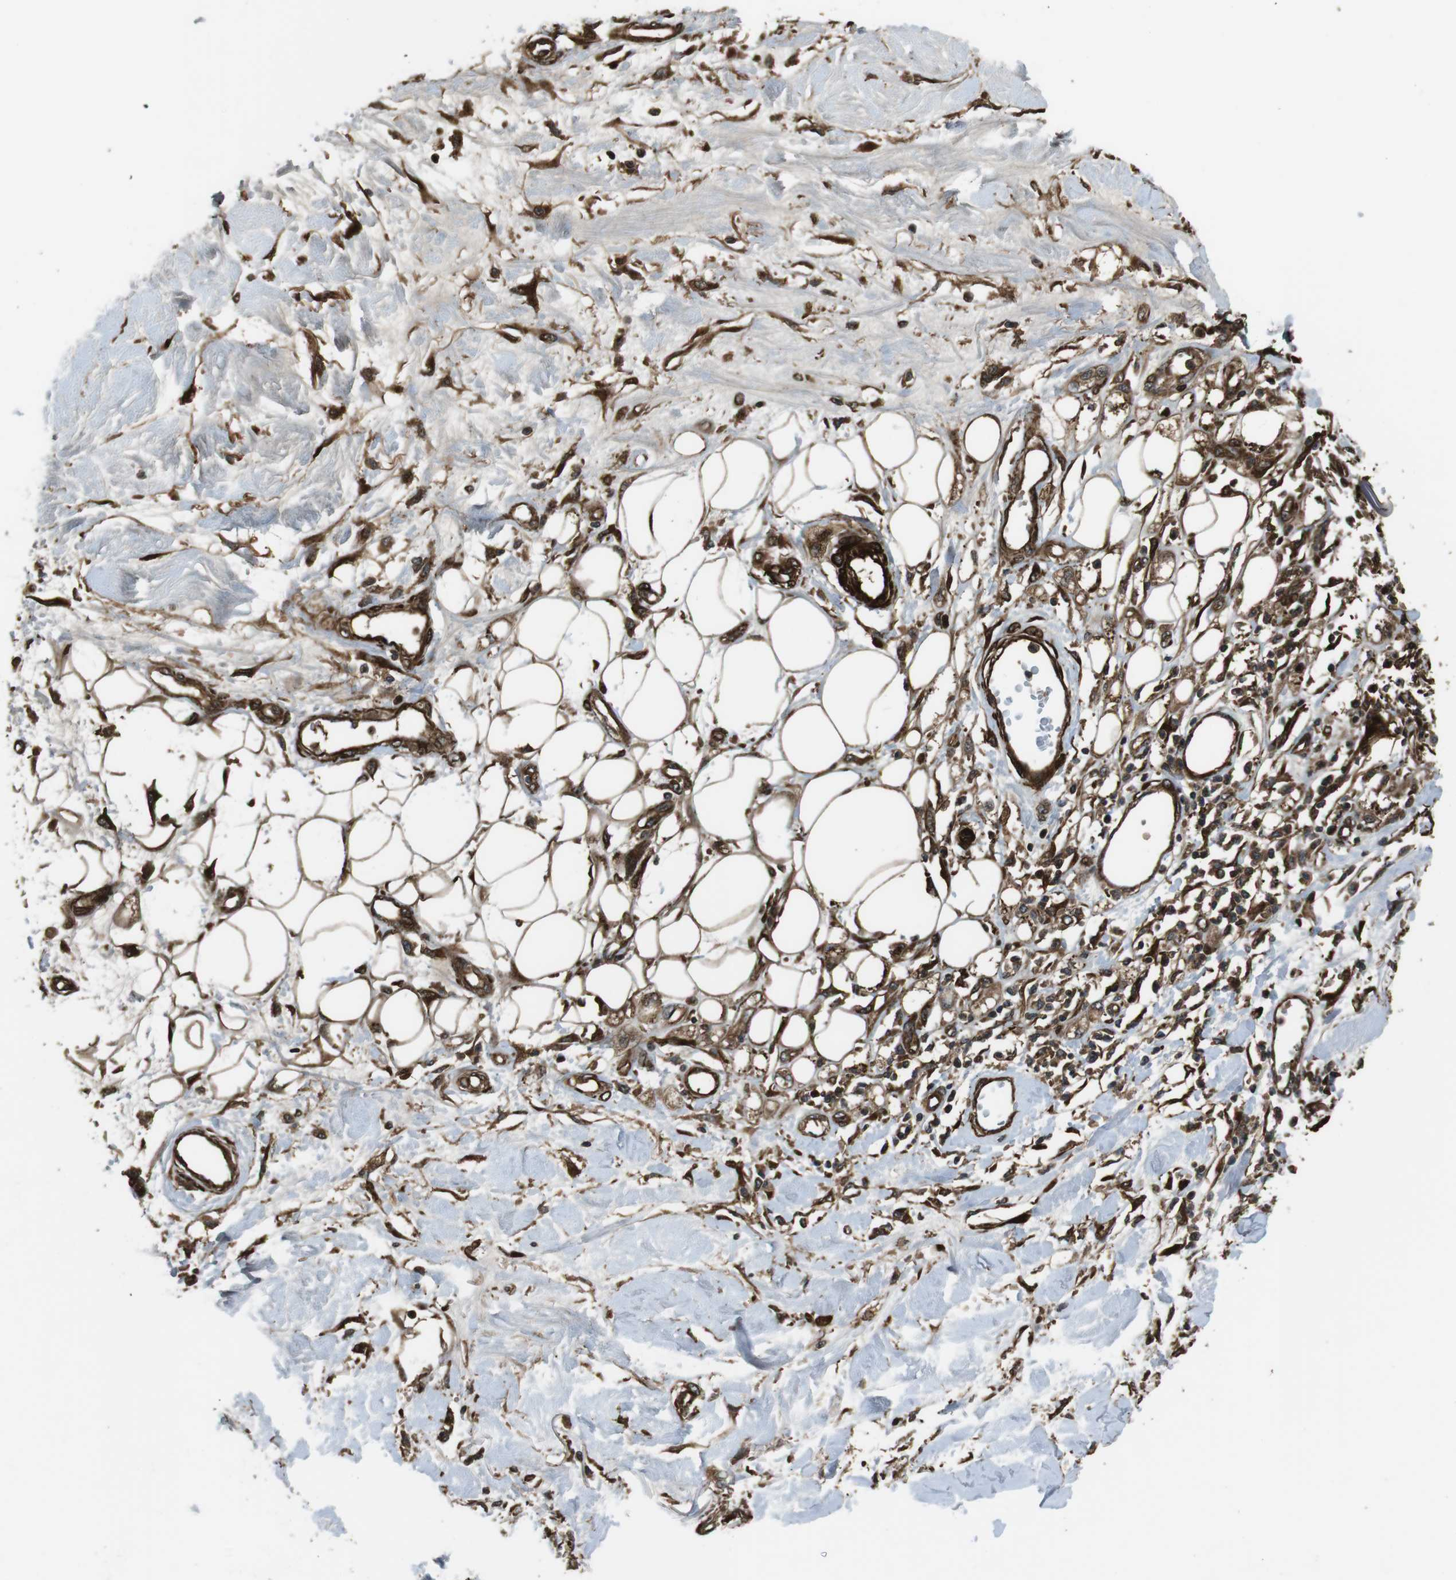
{"staining": {"intensity": "moderate", "quantity": ">75%", "location": "cytoplasmic/membranous"}, "tissue": "adipose tissue", "cell_type": "Adipocytes", "image_type": "normal", "snomed": [{"axis": "morphology", "description": "Normal tissue, NOS"}, {"axis": "morphology", "description": "Squamous cell carcinoma, NOS"}, {"axis": "topography", "description": "Skin"}, {"axis": "topography", "description": "Peripheral nerve tissue"}], "caption": "Immunohistochemical staining of unremarkable adipose tissue reveals medium levels of moderate cytoplasmic/membranous positivity in about >75% of adipocytes.", "gene": "MSRB3", "patient": {"sex": "male", "age": 83}}